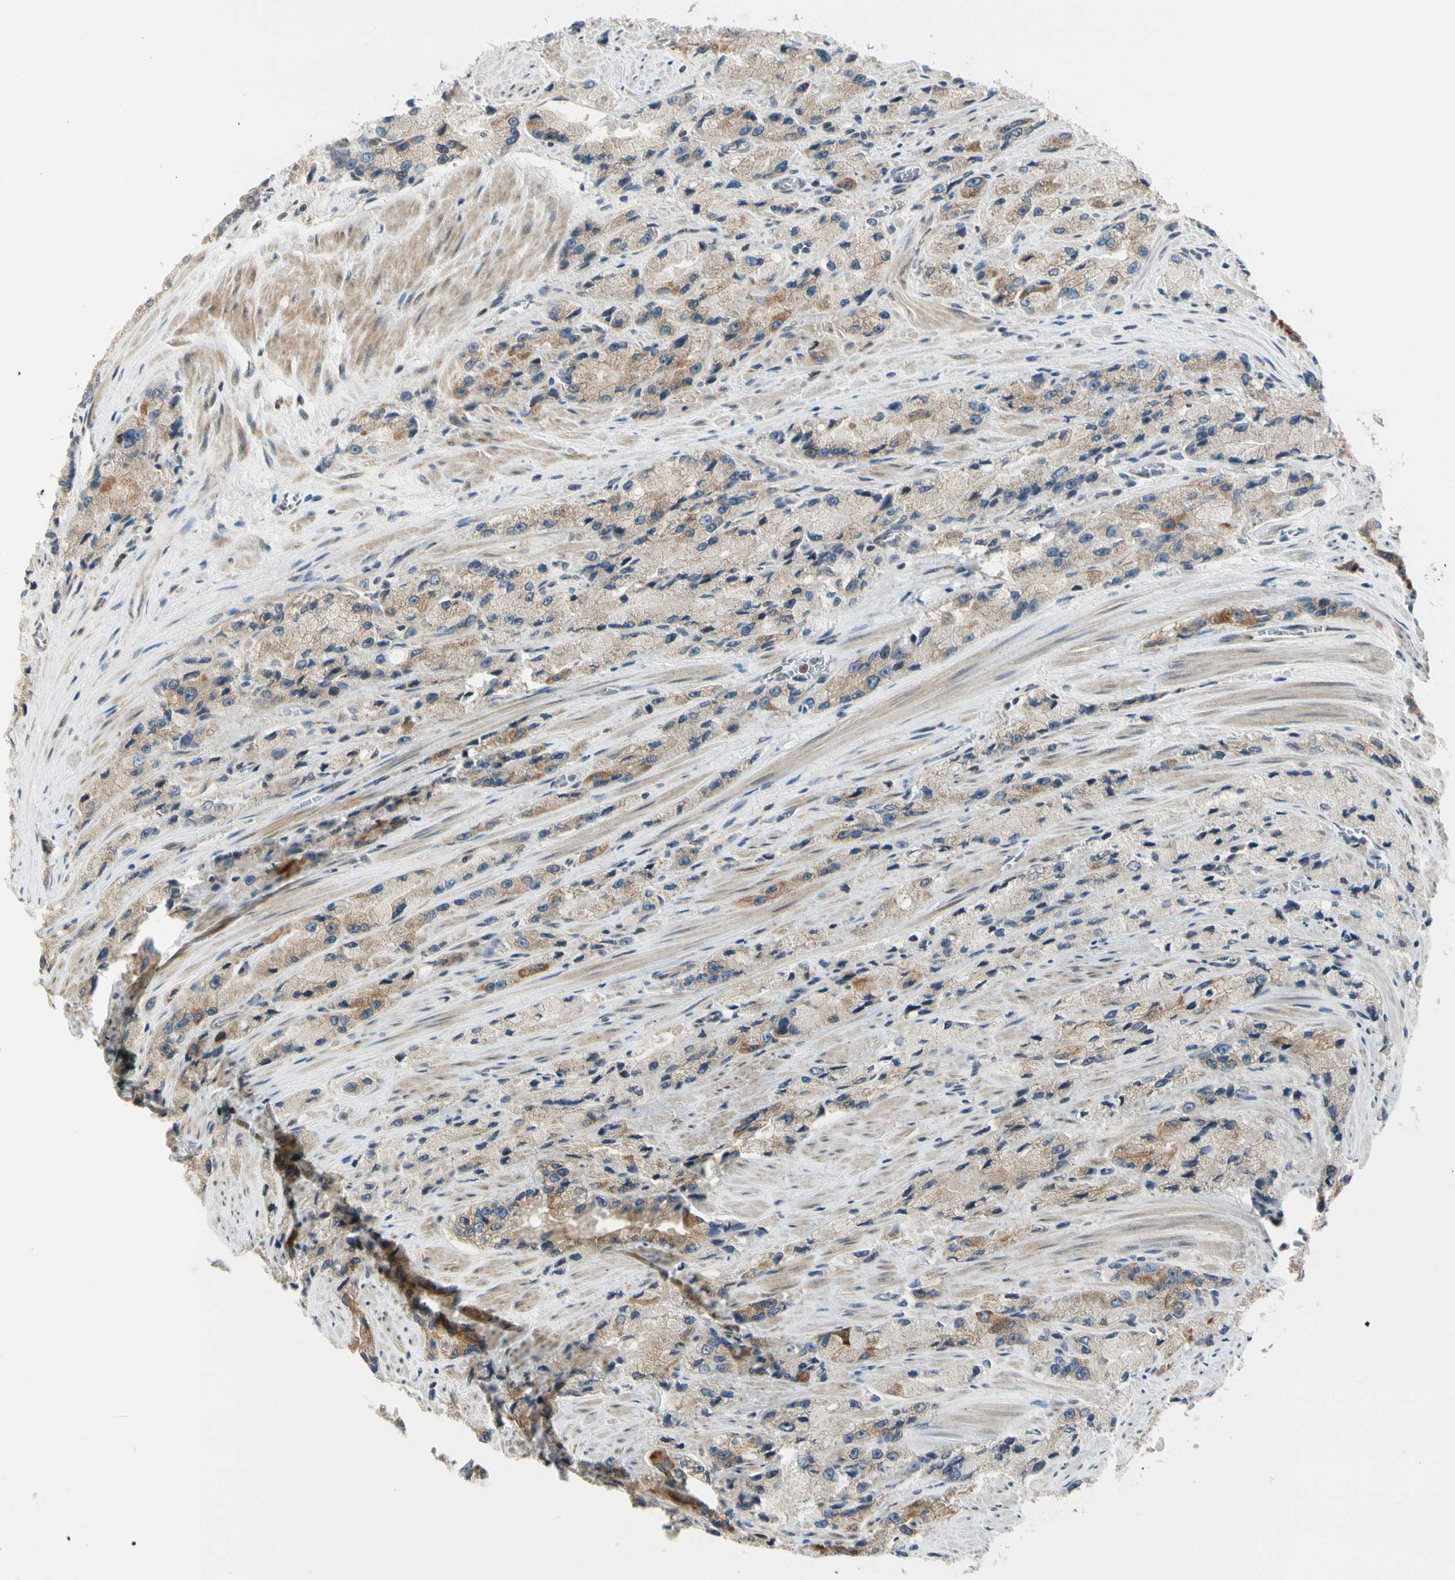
{"staining": {"intensity": "moderate", "quantity": "<25%", "location": "cytoplasmic/membranous"}, "tissue": "prostate cancer", "cell_type": "Tumor cells", "image_type": "cancer", "snomed": [{"axis": "morphology", "description": "Adenocarcinoma, High grade"}, {"axis": "topography", "description": "Prostate"}], "caption": "Immunohistochemical staining of adenocarcinoma (high-grade) (prostate) displays low levels of moderate cytoplasmic/membranous protein positivity in approximately <25% of tumor cells. (DAB (3,3'-diaminobenzidine) IHC, brown staining for protein, blue staining for nuclei).", "gene": "NPDC1", "patient": {"sex": "male", "age": 58}}